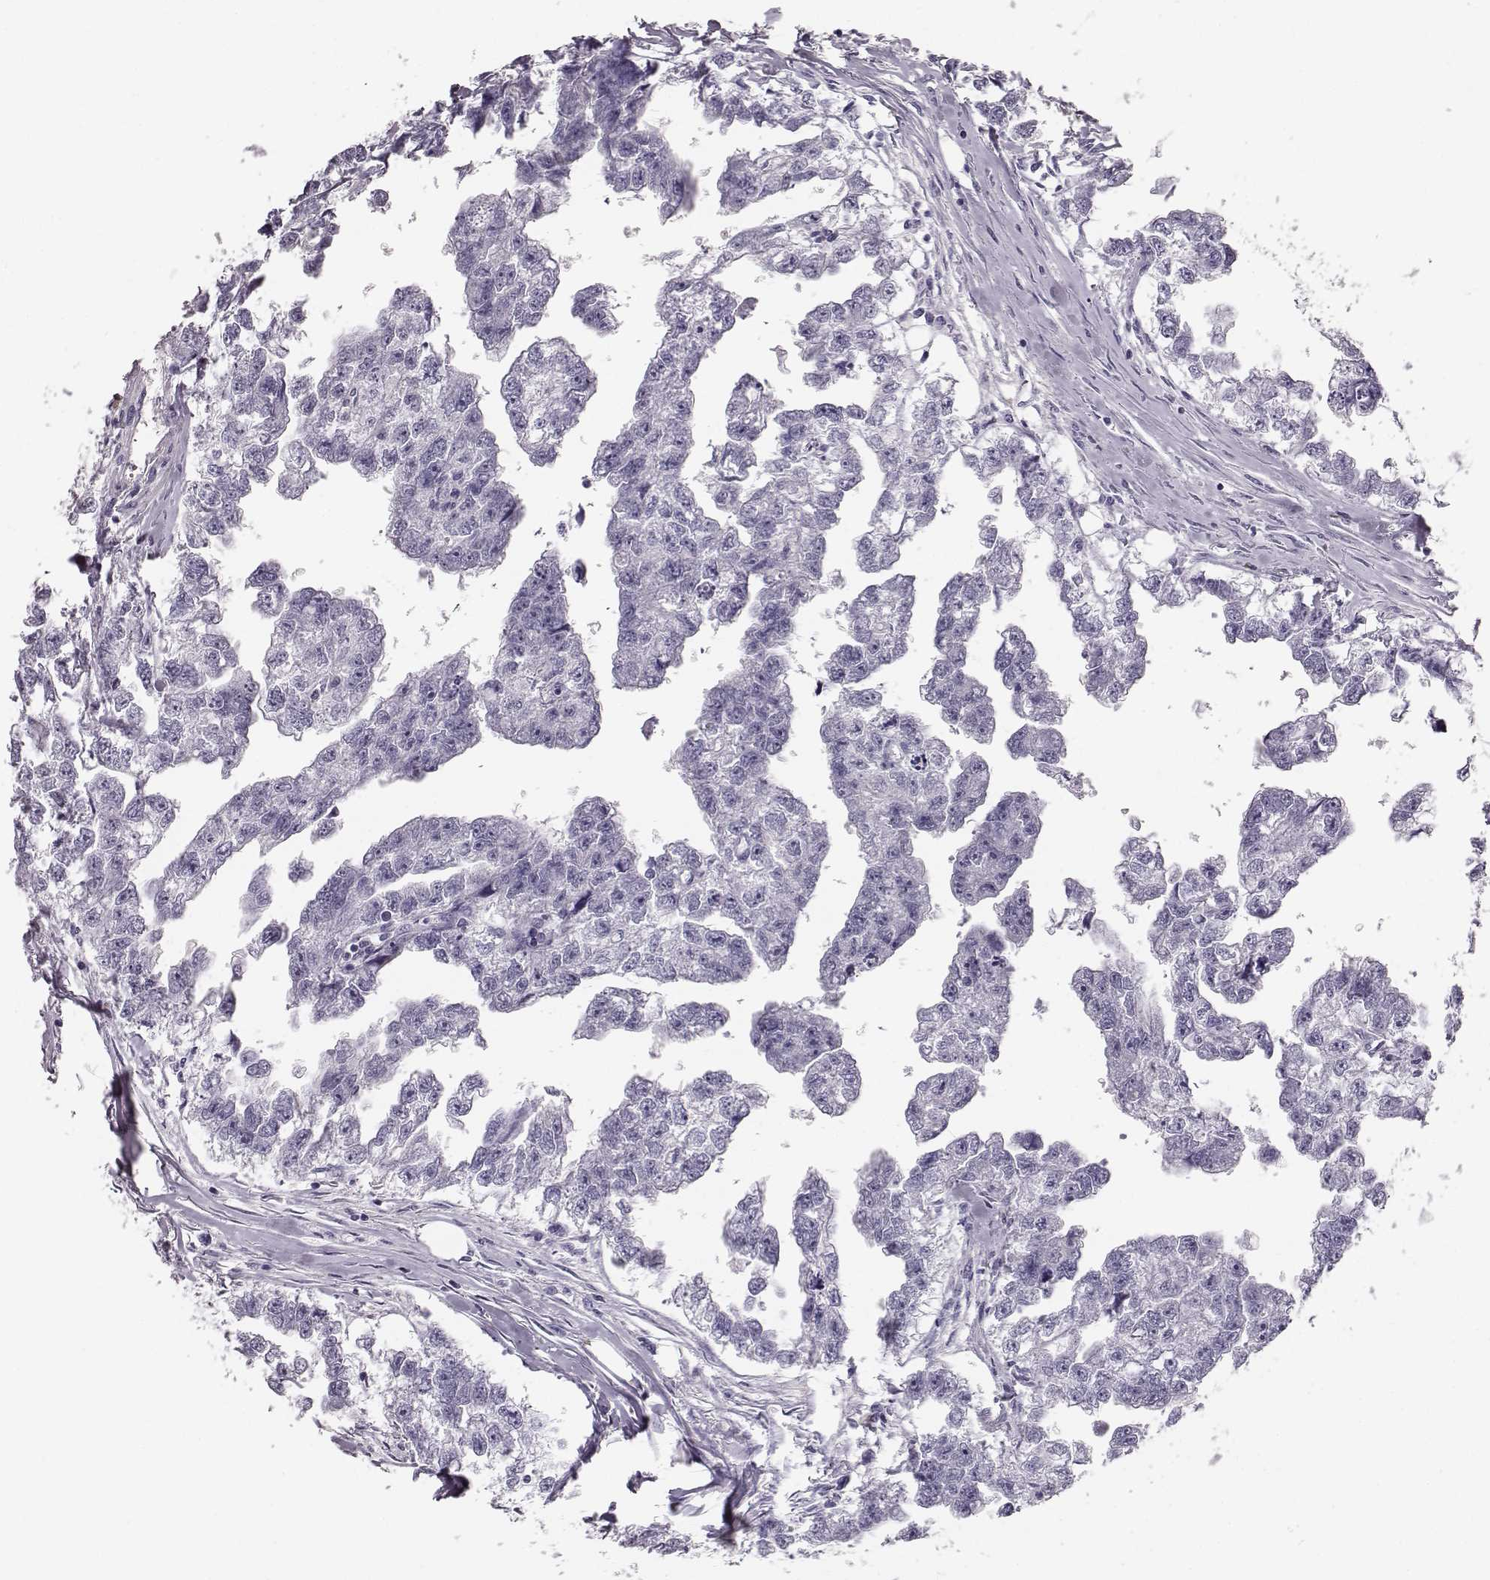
{"staining": {"intensity": "negative", "quantity": "none", "location": "none"}, "tissue": "testis cancer", "cell_type": "Tumor cells", "image_type": "cancer", "snomed": [{"axis": "morphology", "description": "Carcinoma, Embryonal, NOS"}, {"axis": "morphology", "description": "Teratoma, malignant, NOS"}, {"axis": "topography", "description": "Testis"}], "caption": "High magnification brightfield microscopy of testis cancer (teratoma (malignant)) stained with DAB (3,3'-diaminobenzidine) (brown) and counterstained with hematoxylin (blue): tumor cells show no significant positivity.", "gene": "NPTXR", "patient": {"sex": "male", "age": 44}}